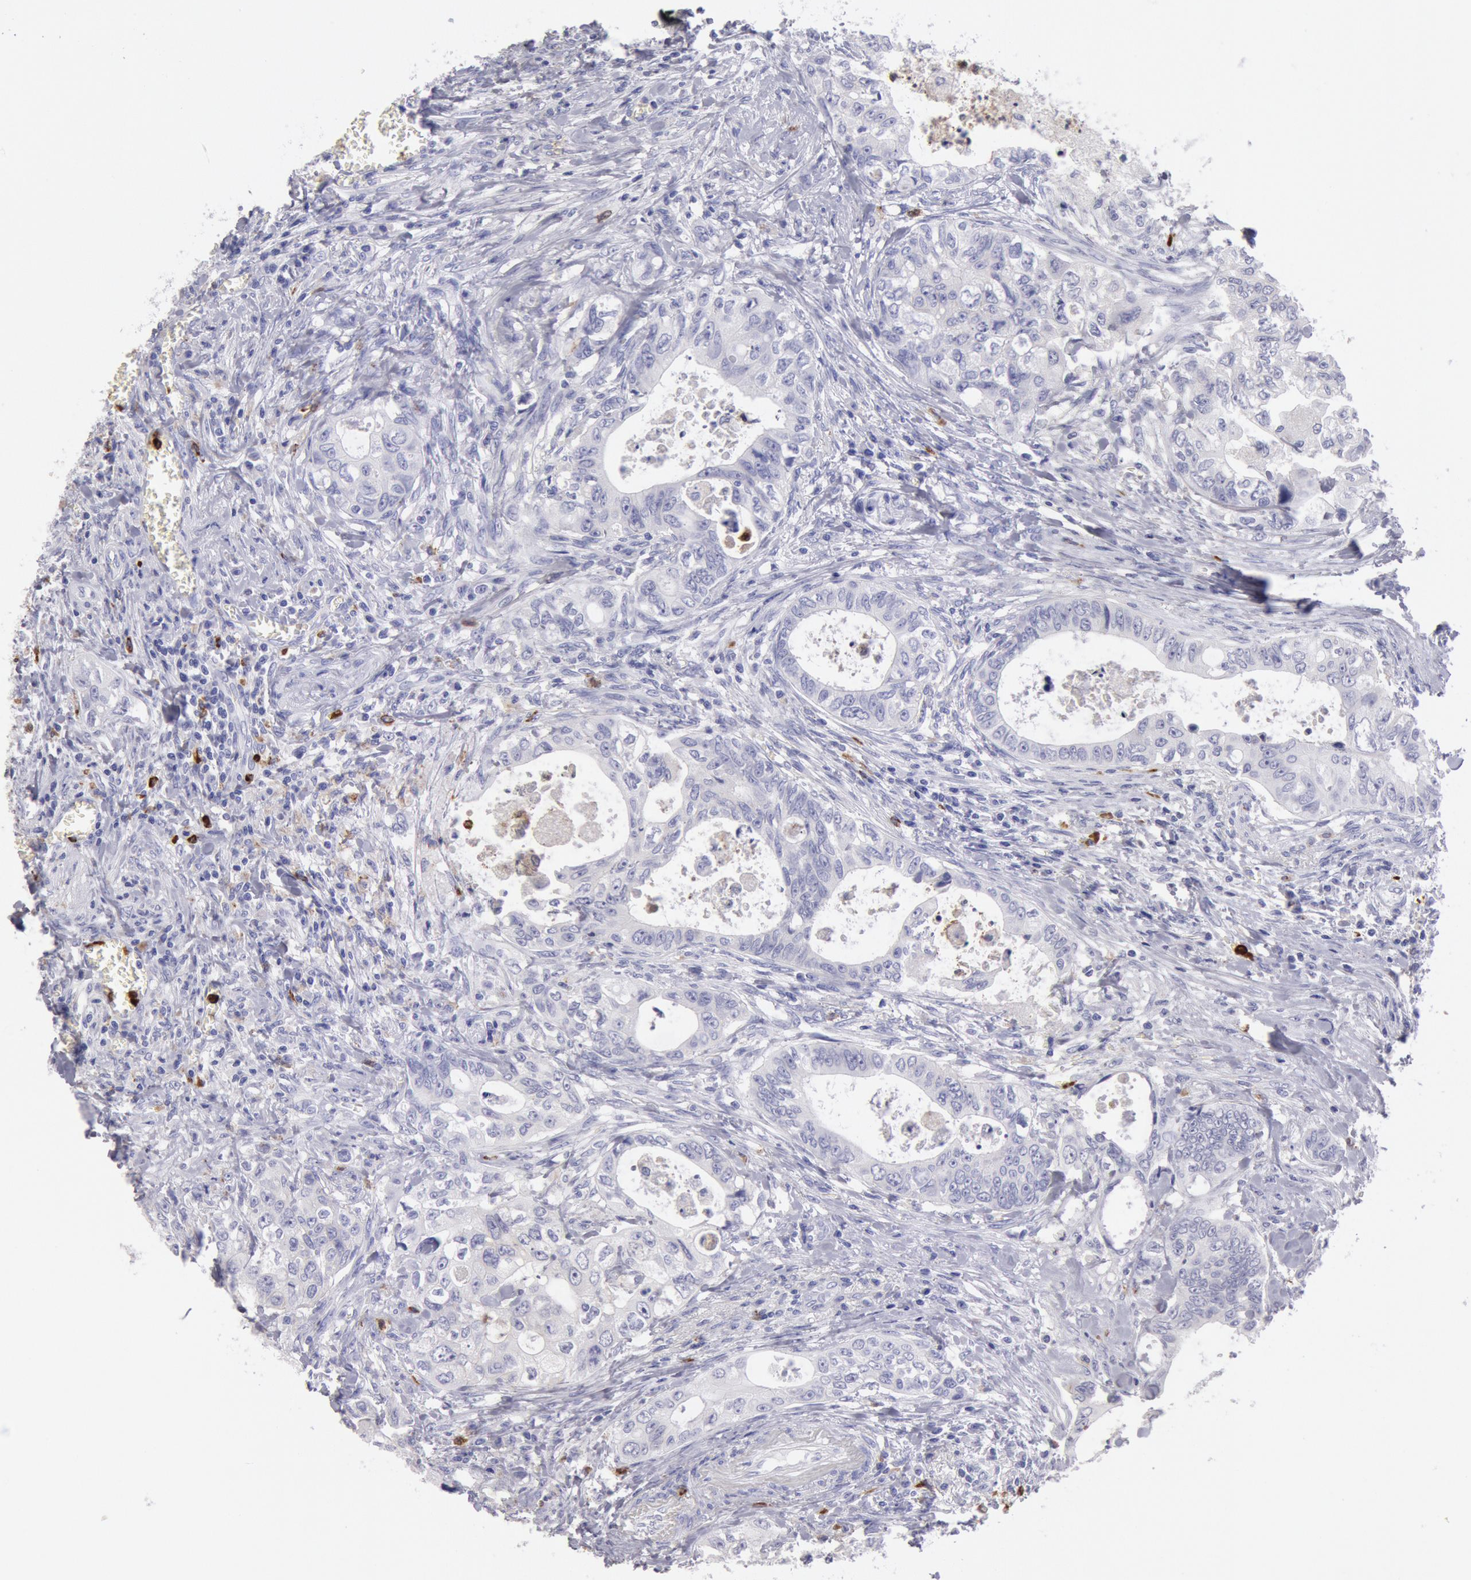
{"staining": {"intensity": "negative", "quantity": "none", "location": "none"}, "tissue": "colorectal cancer", "cell_type": "Tumor cells", "image_type": "cancer", "snomed": [{"axis": "morphology", "description": "Adenocarcinoma, NOS"}, {"axis": "topography", "description": "Rectum"}], "caption": "A photomicrograph of human colorectal adenocarcinoma is negative for staining in tumor cells.", "gene": "FCN1", "patient": {"sex": "female", "age": 57}}